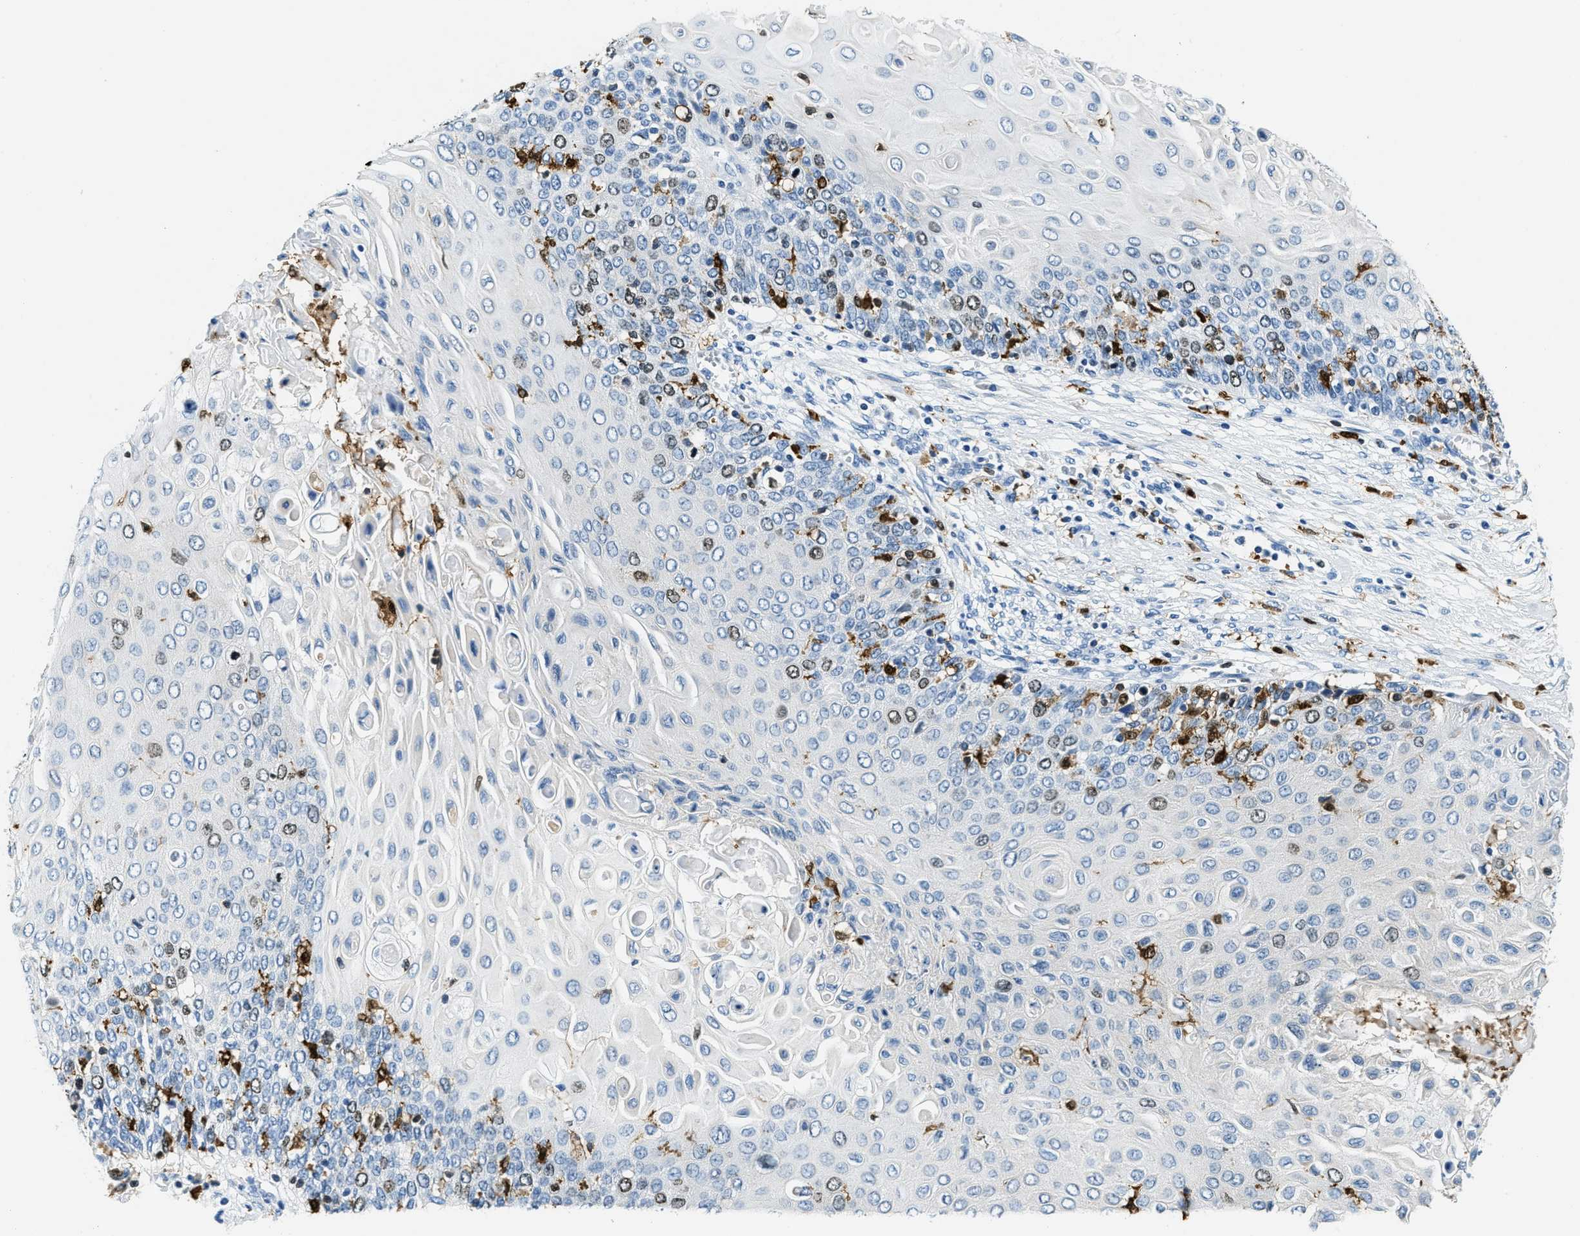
{"staining": {"intensity": "negative", "quantity": "none", "location": "none"}, "tissue": "cervical cancer", "cell_type": "Tumor cells", "image_type": "cancer", "snomed": [{"axis": "morphology", "description": "Squamous cell carcinoma, NOS"}, {"axis": "topography", "description": "Cervix"}], "caption": "This photomicrograph is of cervical cancer (squamous cell carcinoma) stained with immunohistochemistry to label a protein in brown with the nuclei are counter-stained blue. There is no positivity in tumor cells.", "gene": "CAPG", "patient": {"sex": "female", "age": 39}}